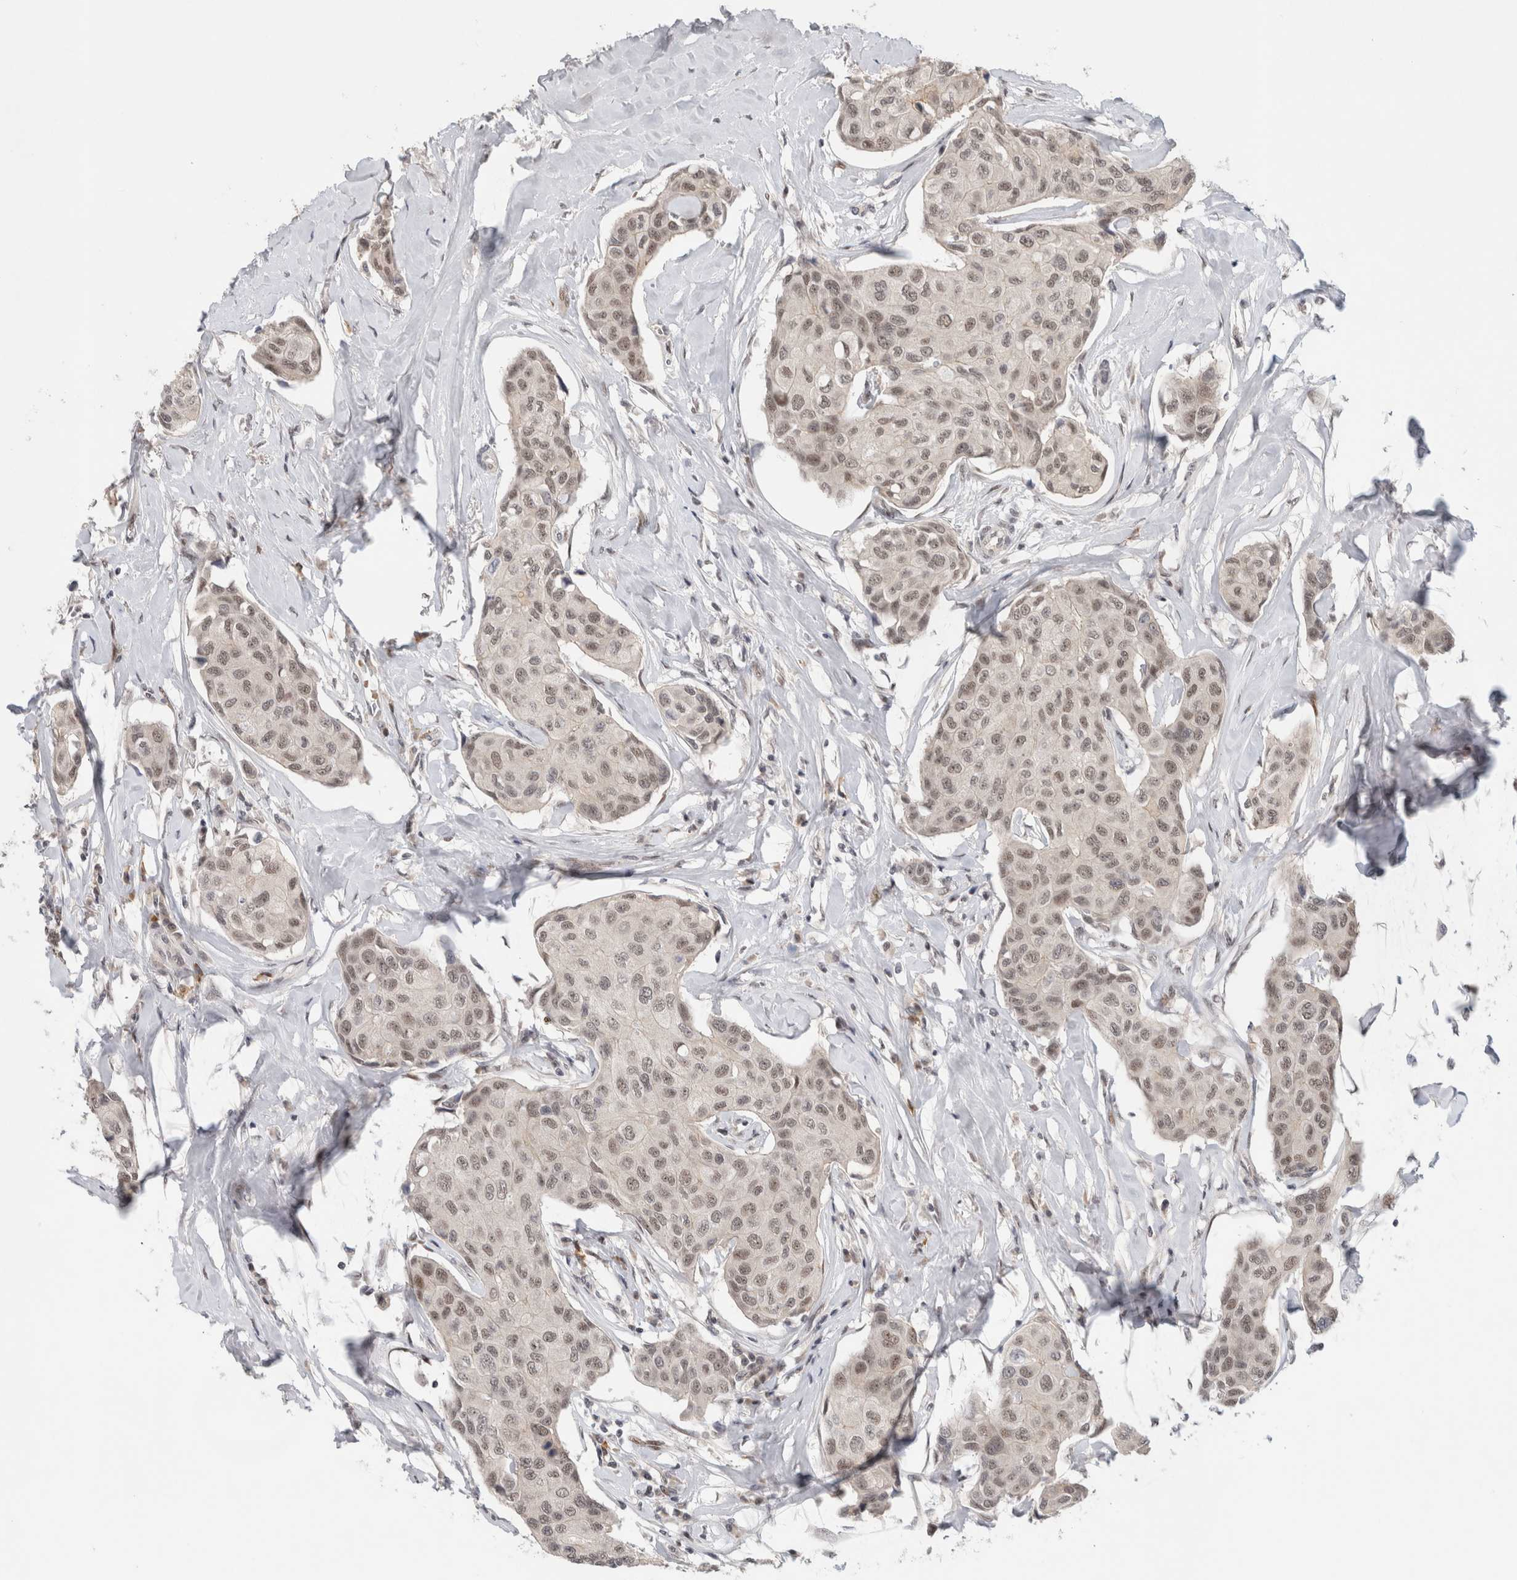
{"staining": {"intensity": "weak", "quantity": ">75%", "location": "nuclear"}, "tissue": "breast cancer", "cell_type": "Tumor cells", "image_type": "cancer", "snomed": [{"axis": "morphology", "description": "Duct carcinoma"}, {"axis": "topography", "description": "Breast"}], "caption": "Immunohistochemistry (IHC) of human breast cancer (intraductal carcinoma) shows low levels of weak nuclear expression in approximately >75% of tumor cells.", "gene": "HESX1", "patient": {"sex": "female", "age": 80}}